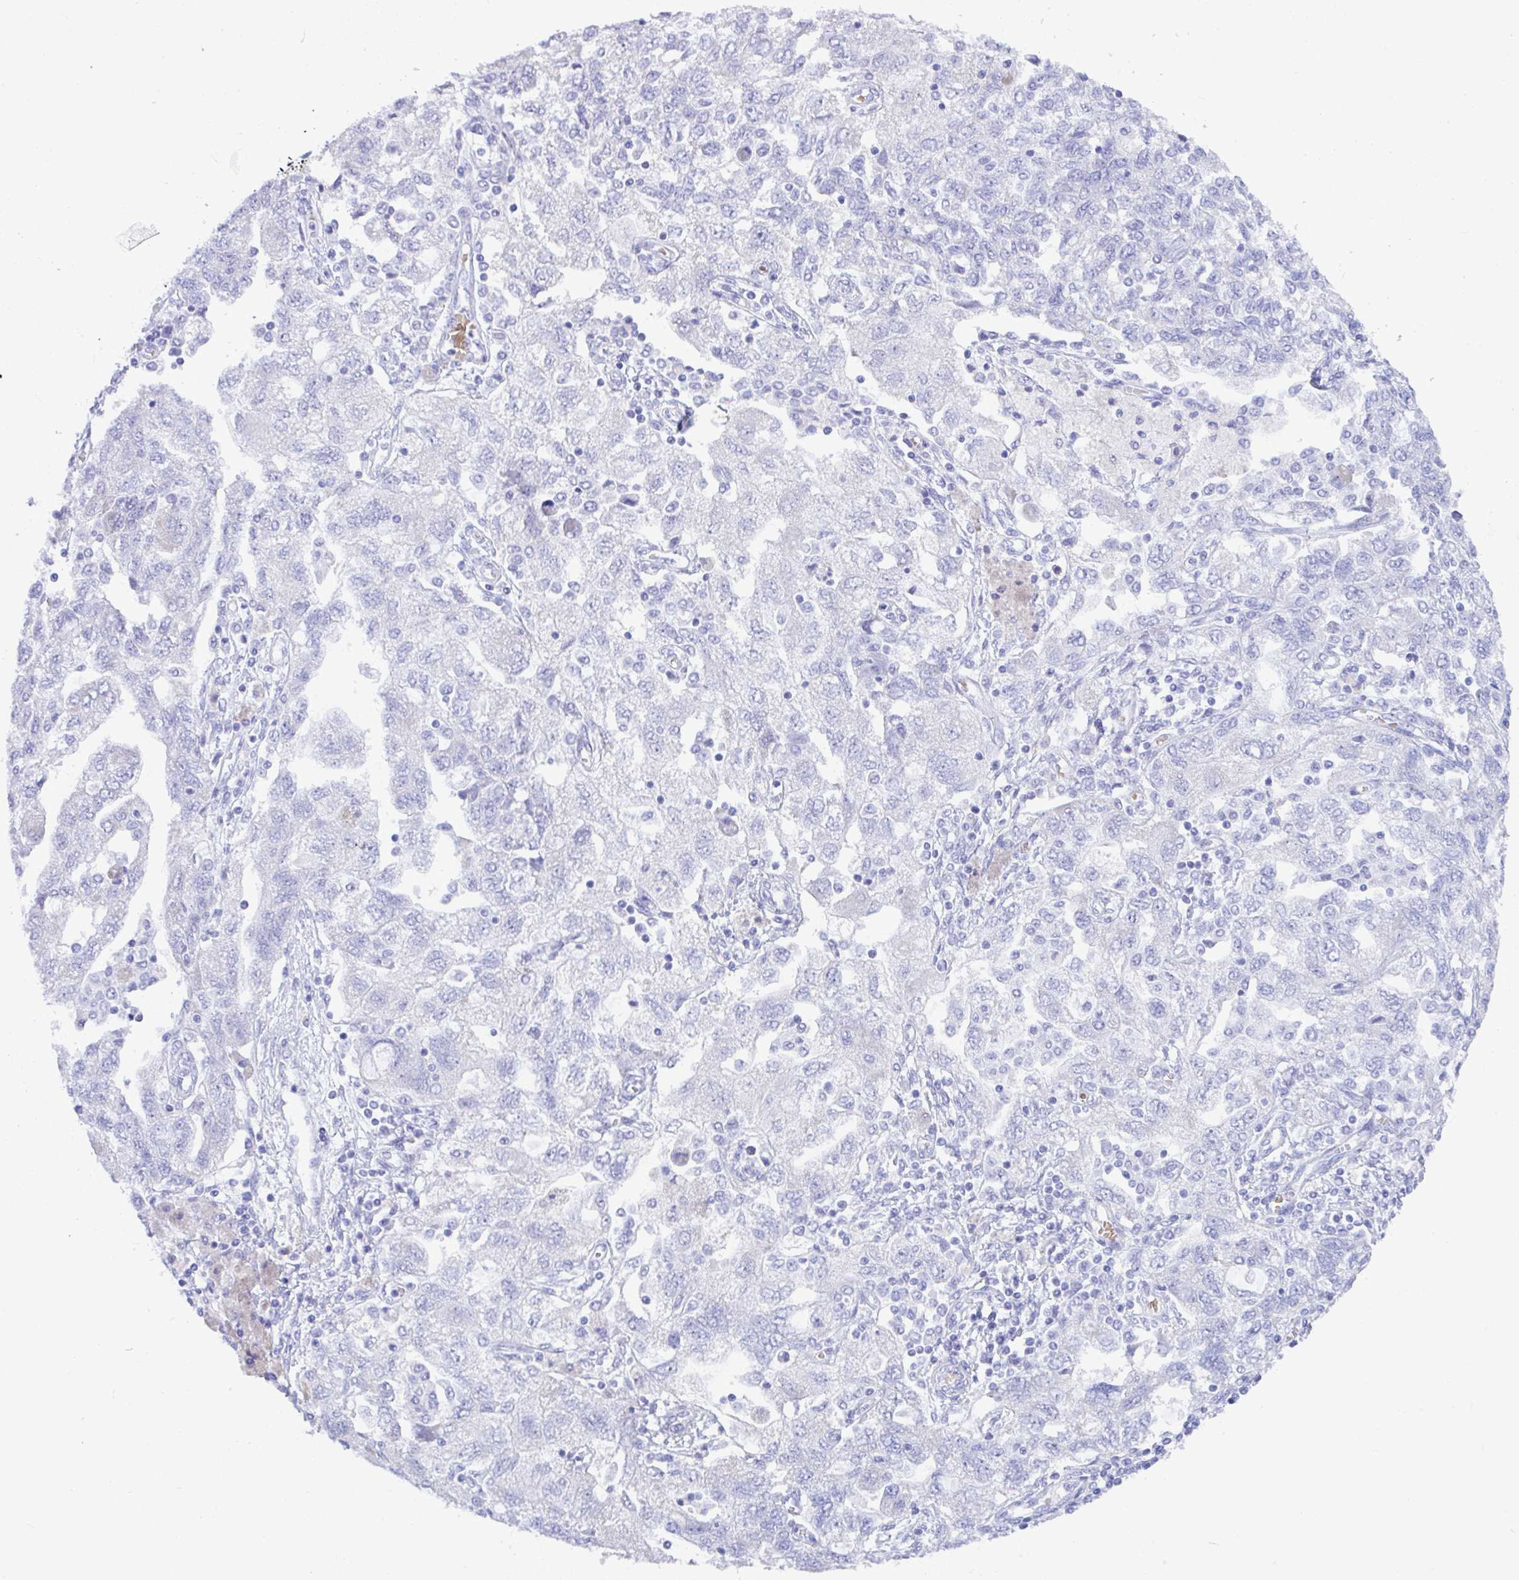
{"staining": {"intensity": "negative", "quantity": "none", "location": "none"}, "tissue": "ovarian cancer", "cell_type": "Tumor cells", "image_type": "cancer", "snomed": [{"axis": "morphology", "description": "Carcinoma, NOS"}, {"axis": "morphology", "description": "Cystadenocarcinoma, serous, NOS"}, {"axis": "topography", "description": "Ovary"}], "caption": "Immunohistochemistry (IHC) of human ovarian cancer demonstrates no expression in tumor cells.", "gene": "SEL1L2", "patient": {"sex": "female", "age": 69}}